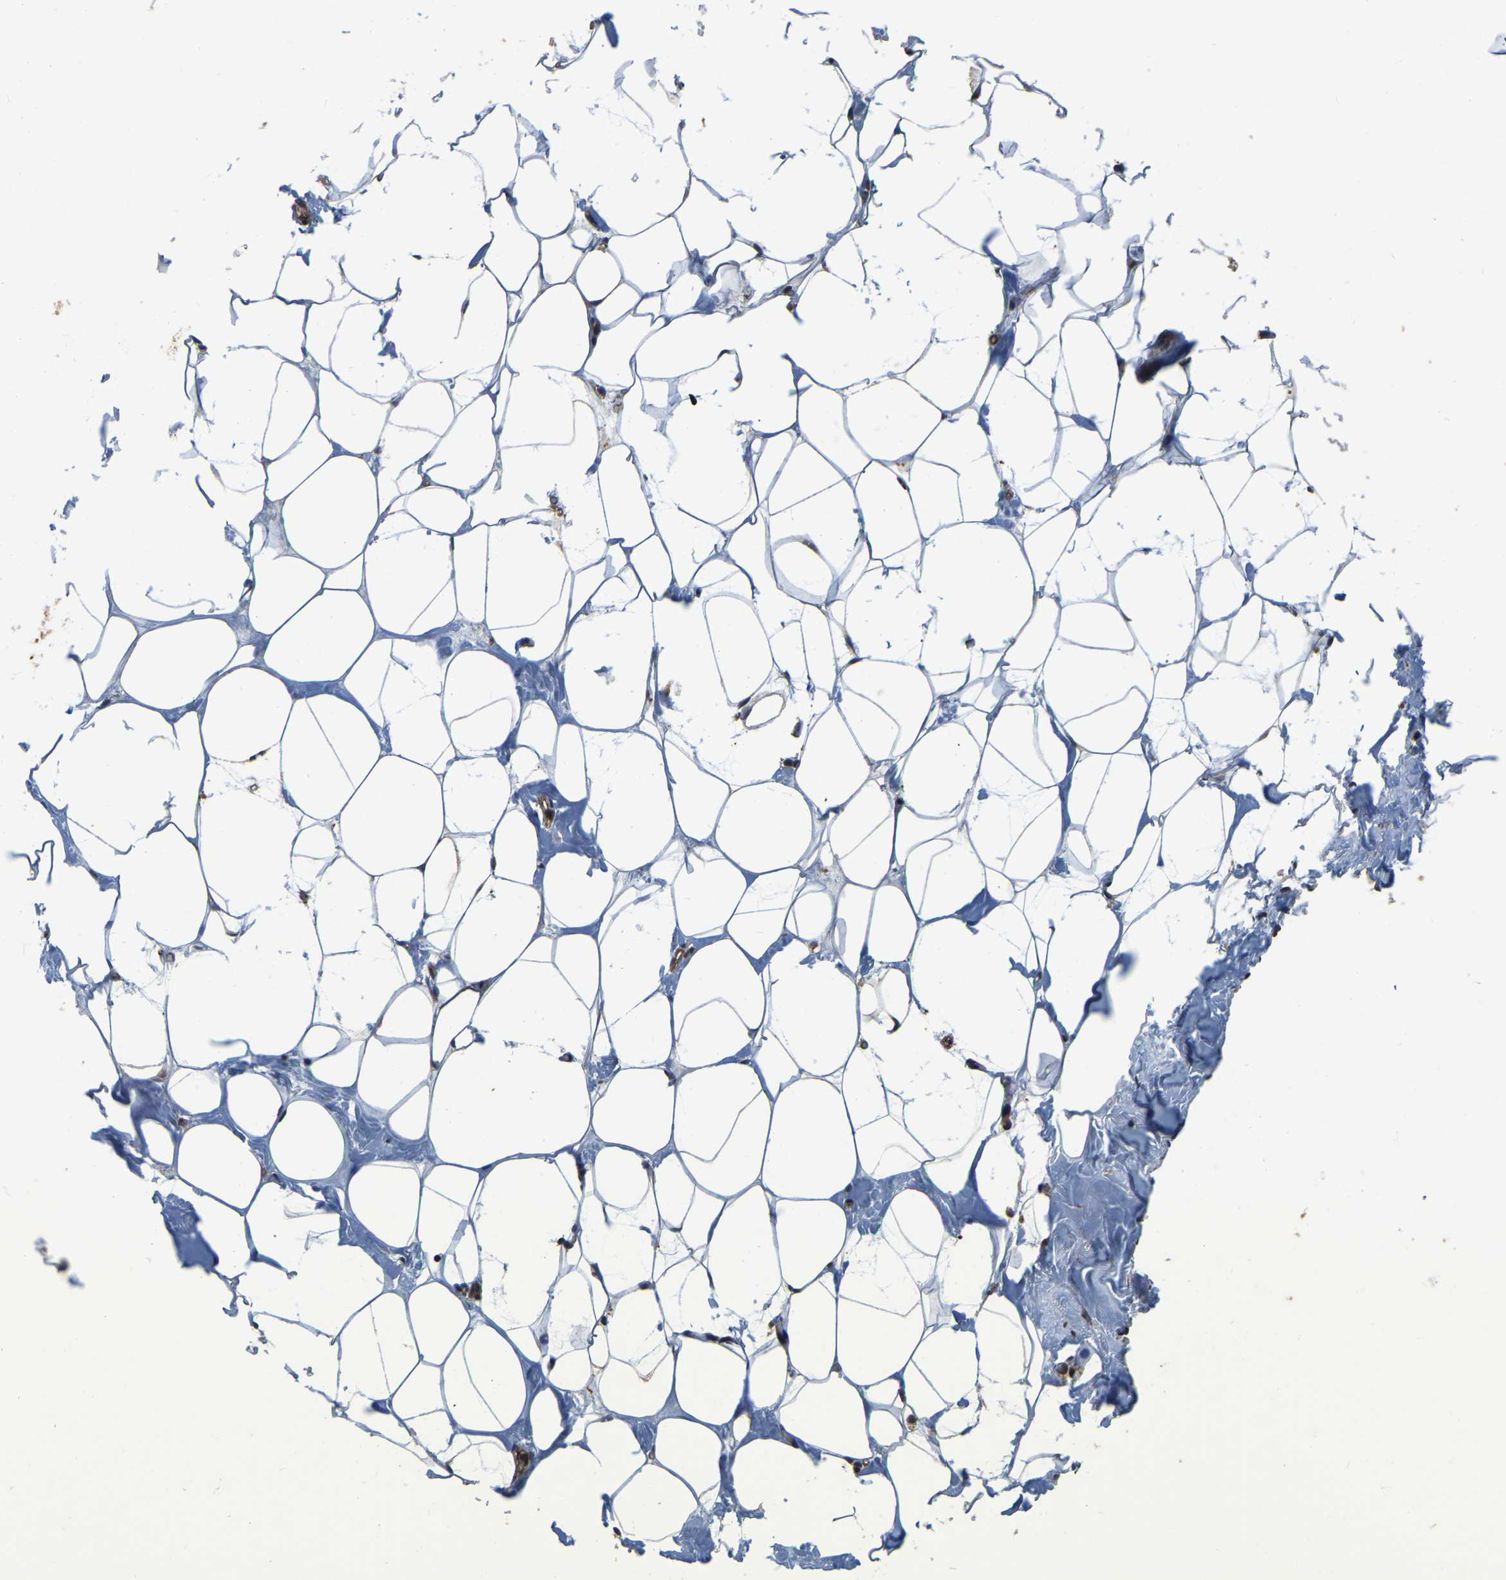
{"staining": {"intensity": "moderate", "quantity": ">75%", "location": "cytoplasmic/membranous"}, "tissue": "adipose tissue", "cell_type": "Adipocytes", "image_type": "normal", "snomed": [{"axis": "morphology", "description": "Normal tissue, NOS"}, {"axis": "morphology", "description": "Fibrosis, NOS"}, {"axis": "topography", "description": "Breast"}, {"axis": "topography", "description": "Adipose tissue"}], "caption": "There is medium levels of moderate cytoplasmic/membranous positivity in adipocytes of unremarkable adipose tissue, as demonstrated by immunohistochemical staining (brown color).", "gene": "GARS1", "patient": {"sex": "female", "age": 39}}